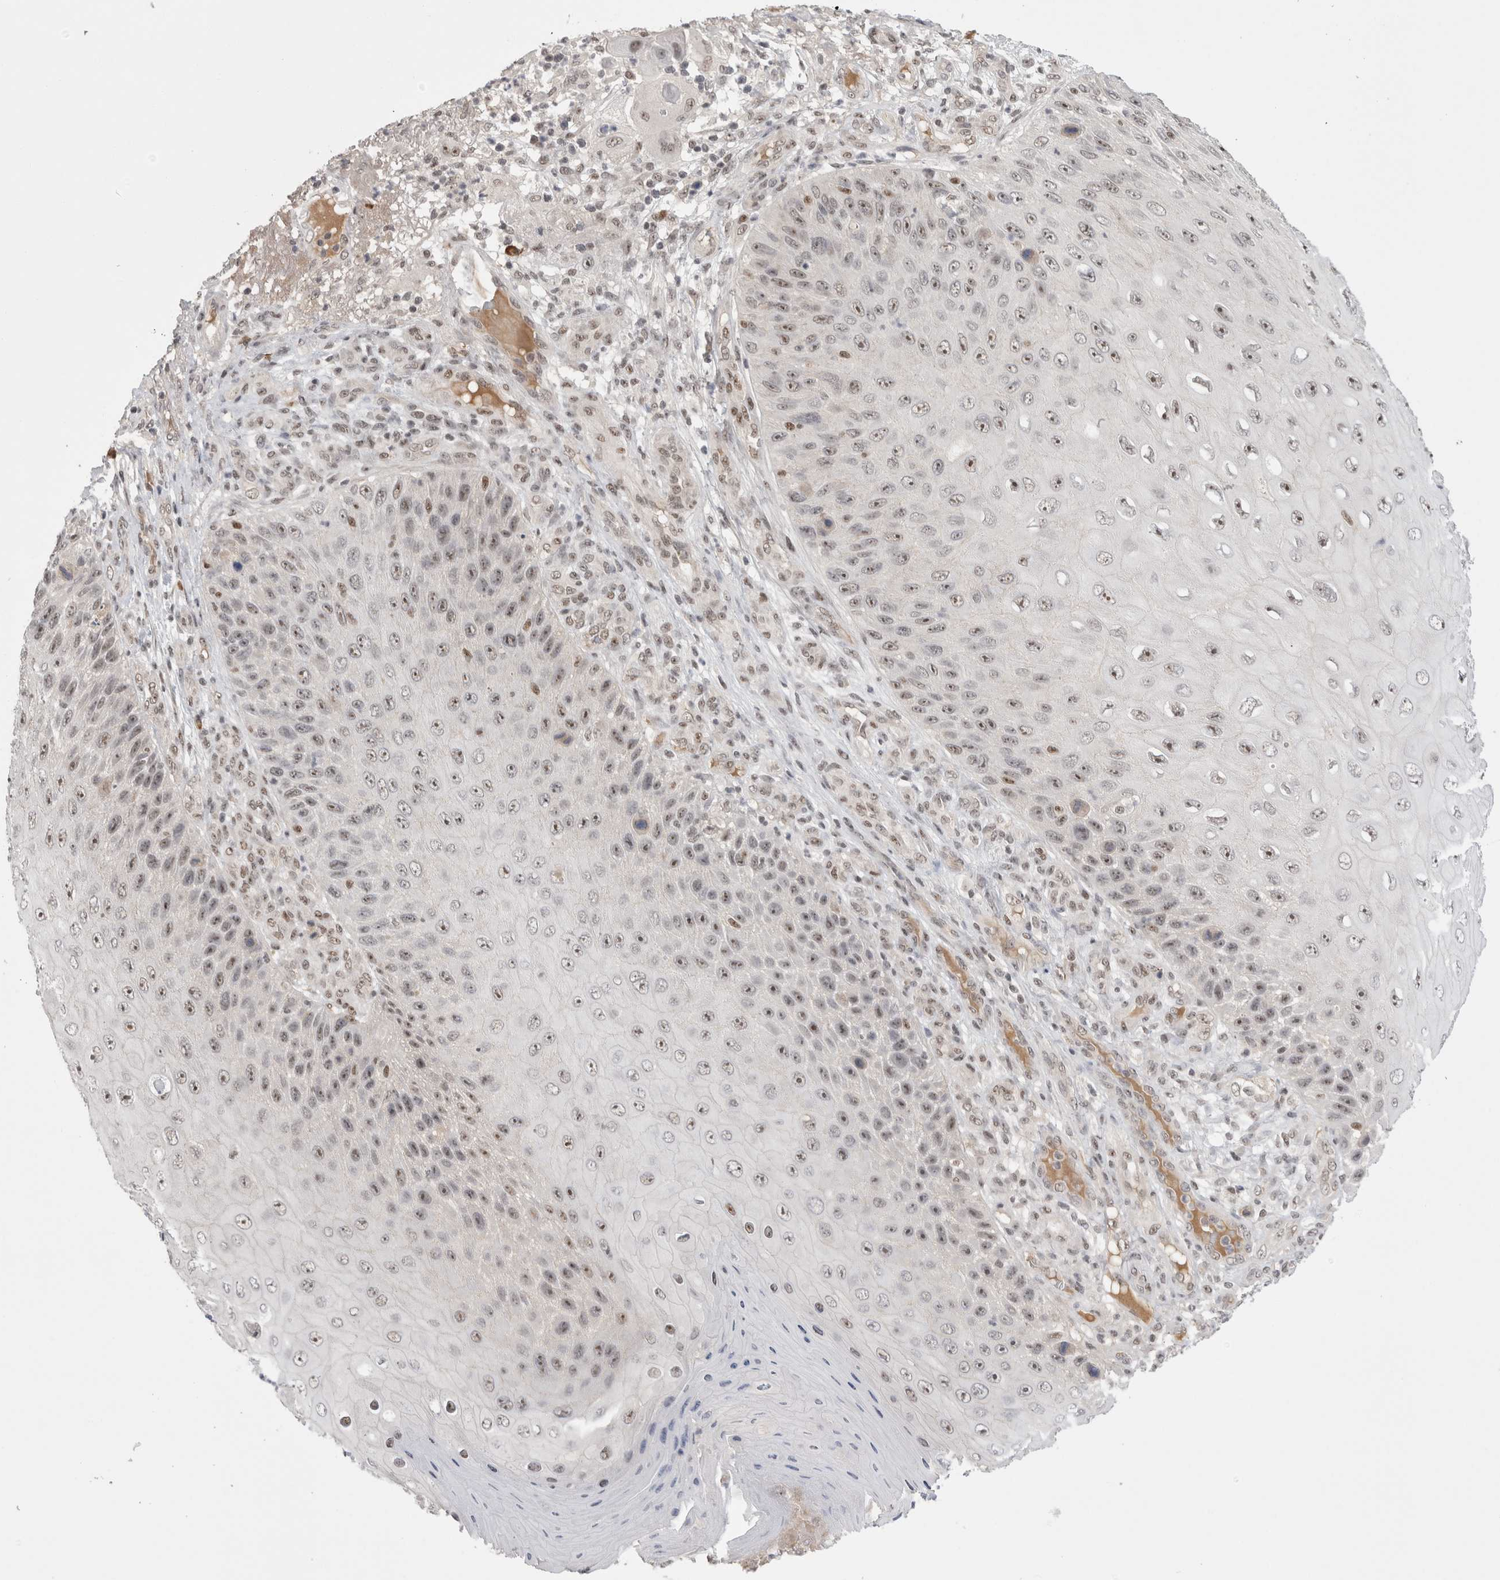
{"staining": {"intensity": "moderate", "quantity": ">75%", "location": "nuclear"}, "tissue": "skin cancer", "cell_type": "Tumor cells", "image_type": "cancer", "snomed": [{"axis": "morphology", "description": "Squamous cell carcinoma, NOS"}, {"axis": "topography", "description": "Skin"}], "caption": "There is medium levels of moderate nuclear positivity in tumor cells of skin squamous cell carcinoma, as demonstrated by immunohistochemical staining (brown color).", "gene": "ZNF24", "patient": {"sex": "female", "age": 88}}